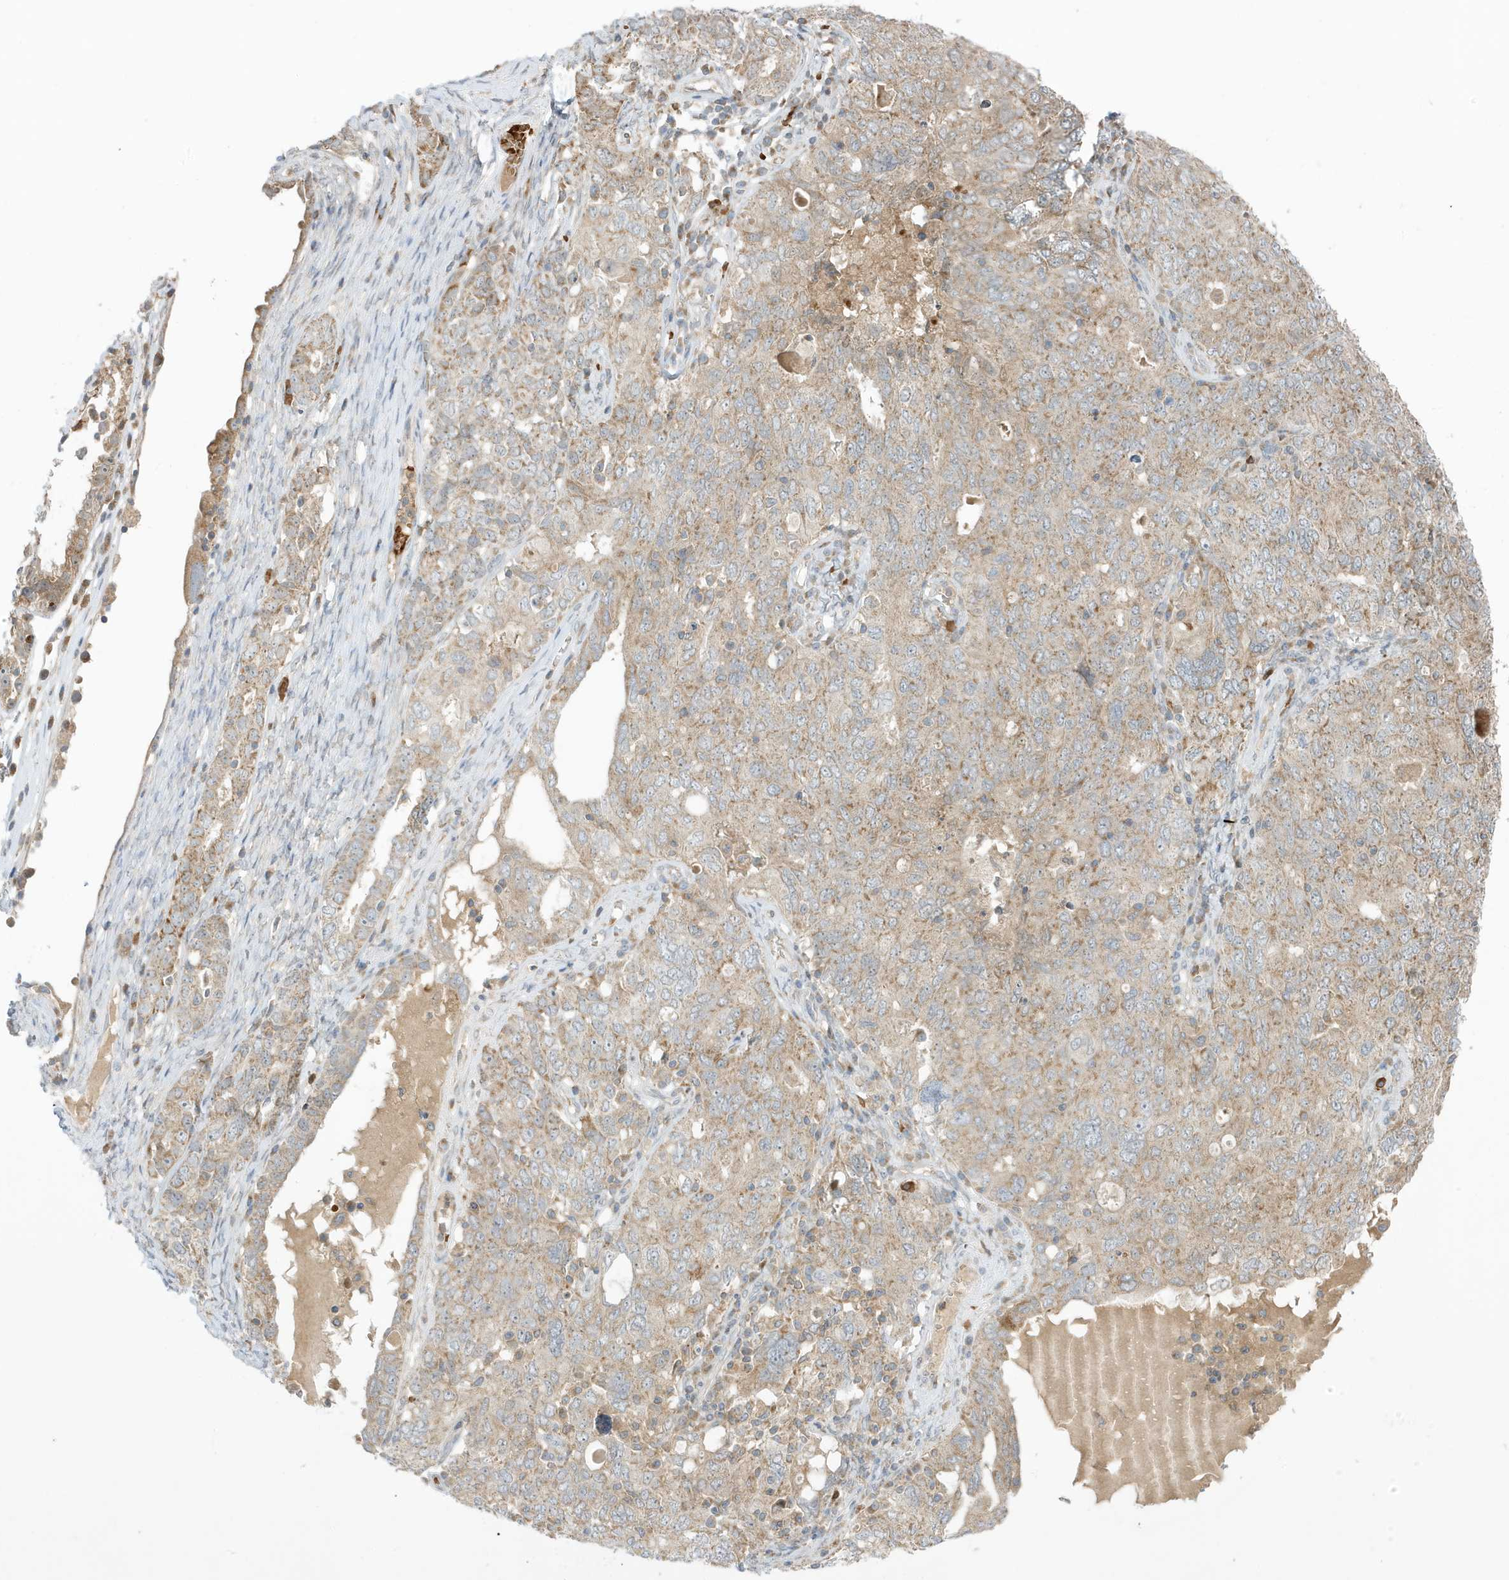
{"staining": {"intensity": "moderate", "quantity": "25%-75%", "location": "cytoplasmic/membranous"}, "tissue": "ovarian cancer", "cell_type": "Tumor cells", "image_type": "cancer", "snomed": [{"axis": "morphology", "description": "Carcinoma, endometroid"}, {"axis": "topography", "description": "Ovary"}], "caption": "A high-resolution histopathology image shows IHC staining of ovarian cancer, which exhibits moderate cytoplasmic/membranous staining in about 25%-75% of tumor cells. The staining was performed using DAB, with brown indicating positive protein expression. Nuclei are stained blue with hematoxylin.", "gene": "NPPC", "patient": {"sex": "female", "age": 62}}